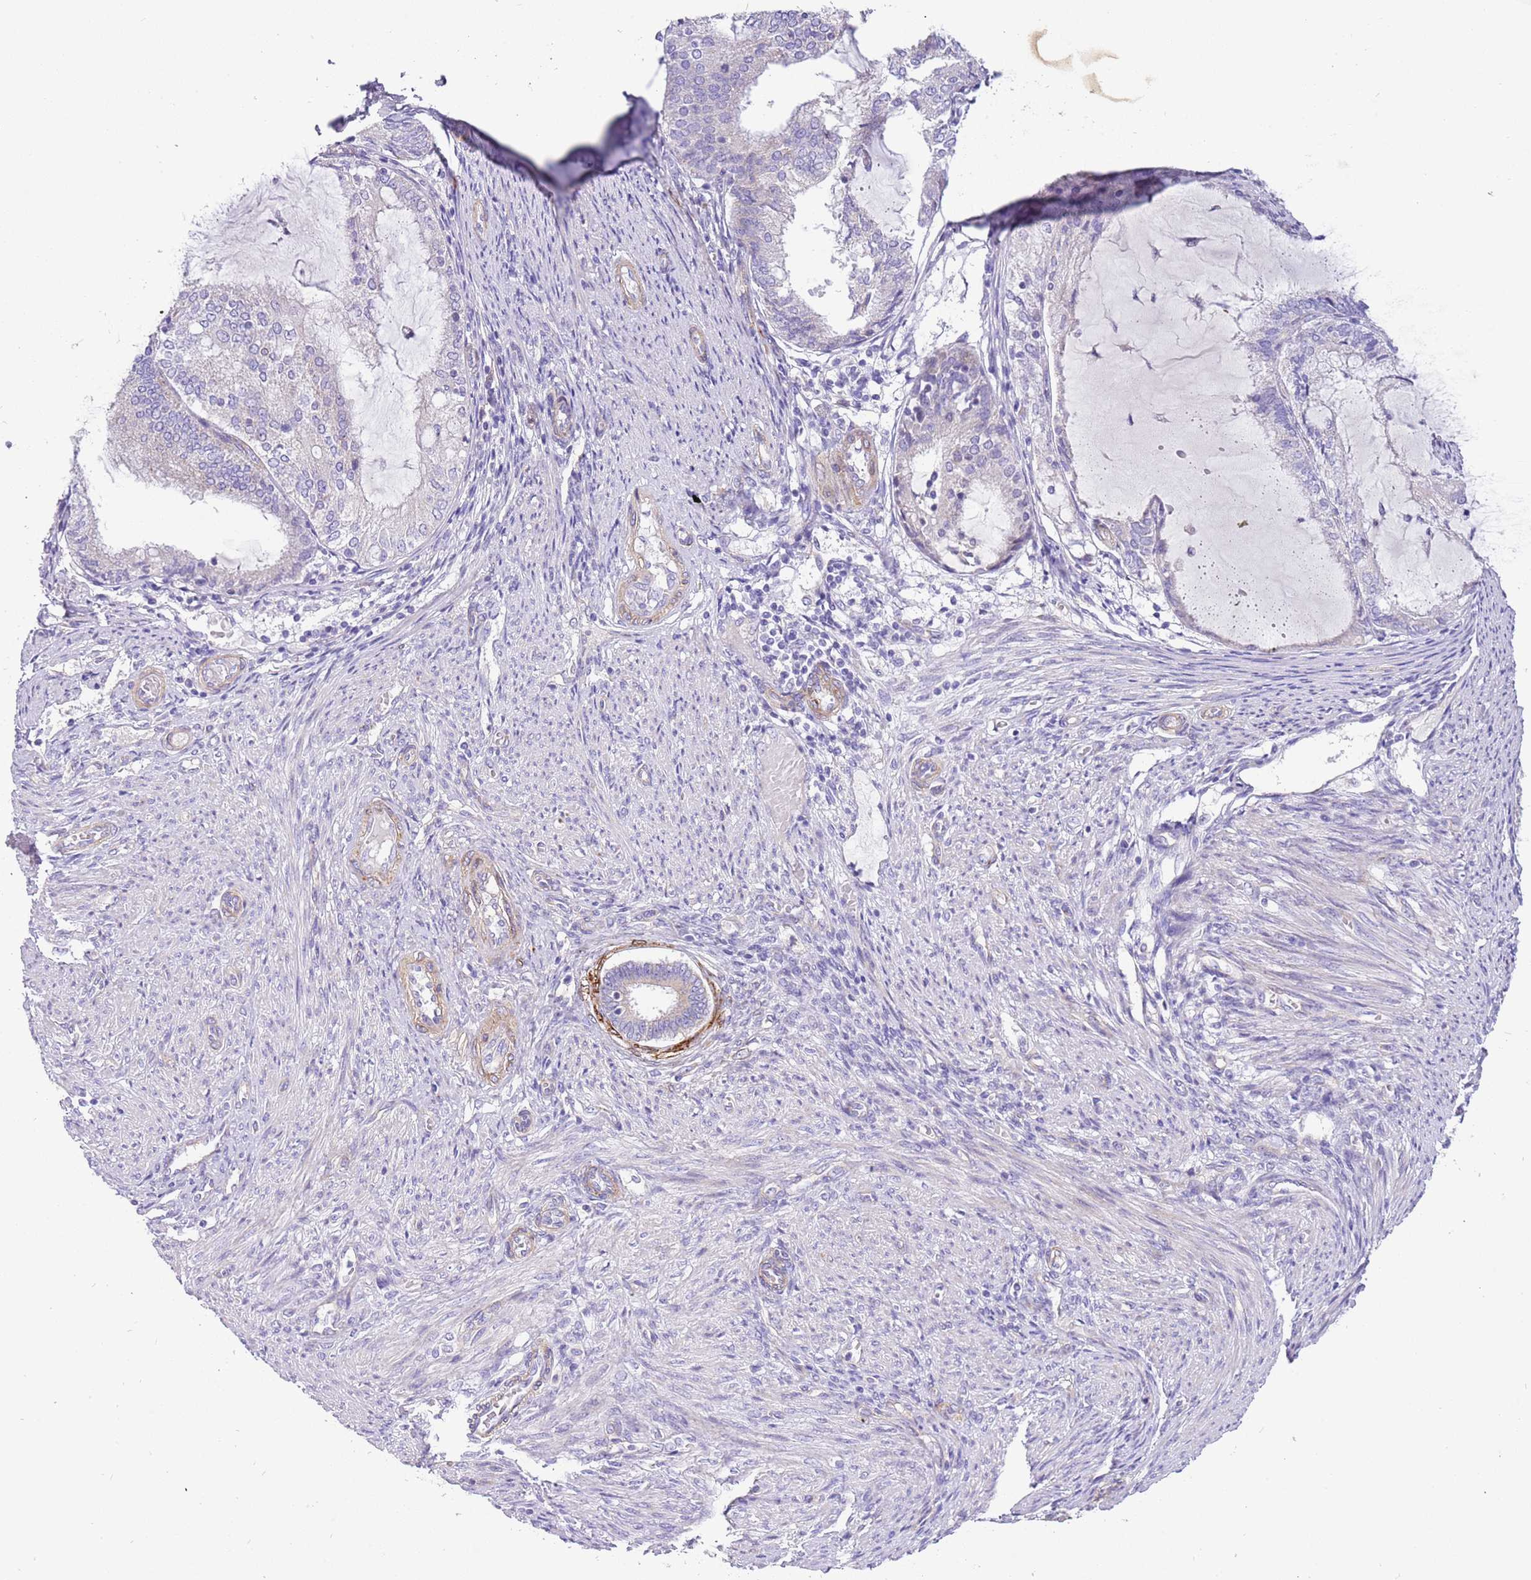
{"staining": {"intensity": "negative", "quantity": "none", "location": "none"}, "tissue": "endometrial cancer", "cell_type": "Tumor cells", "image_type": "cancer", "snomed": [{"axis": "morphology", "description": "Adenocarcinoma, NOS"}, {"axis": "topography", "description": "Endometrium"}], "caption": "An immunohistochemistry histopathology image of endometrial cancer (adenocarcinoma) is shown. There is no staining in tumor cells of endometrial cancer (adenocarcinoma).", "gene": "SERINC3", "patient": {"sex": "female", "age": 81}}